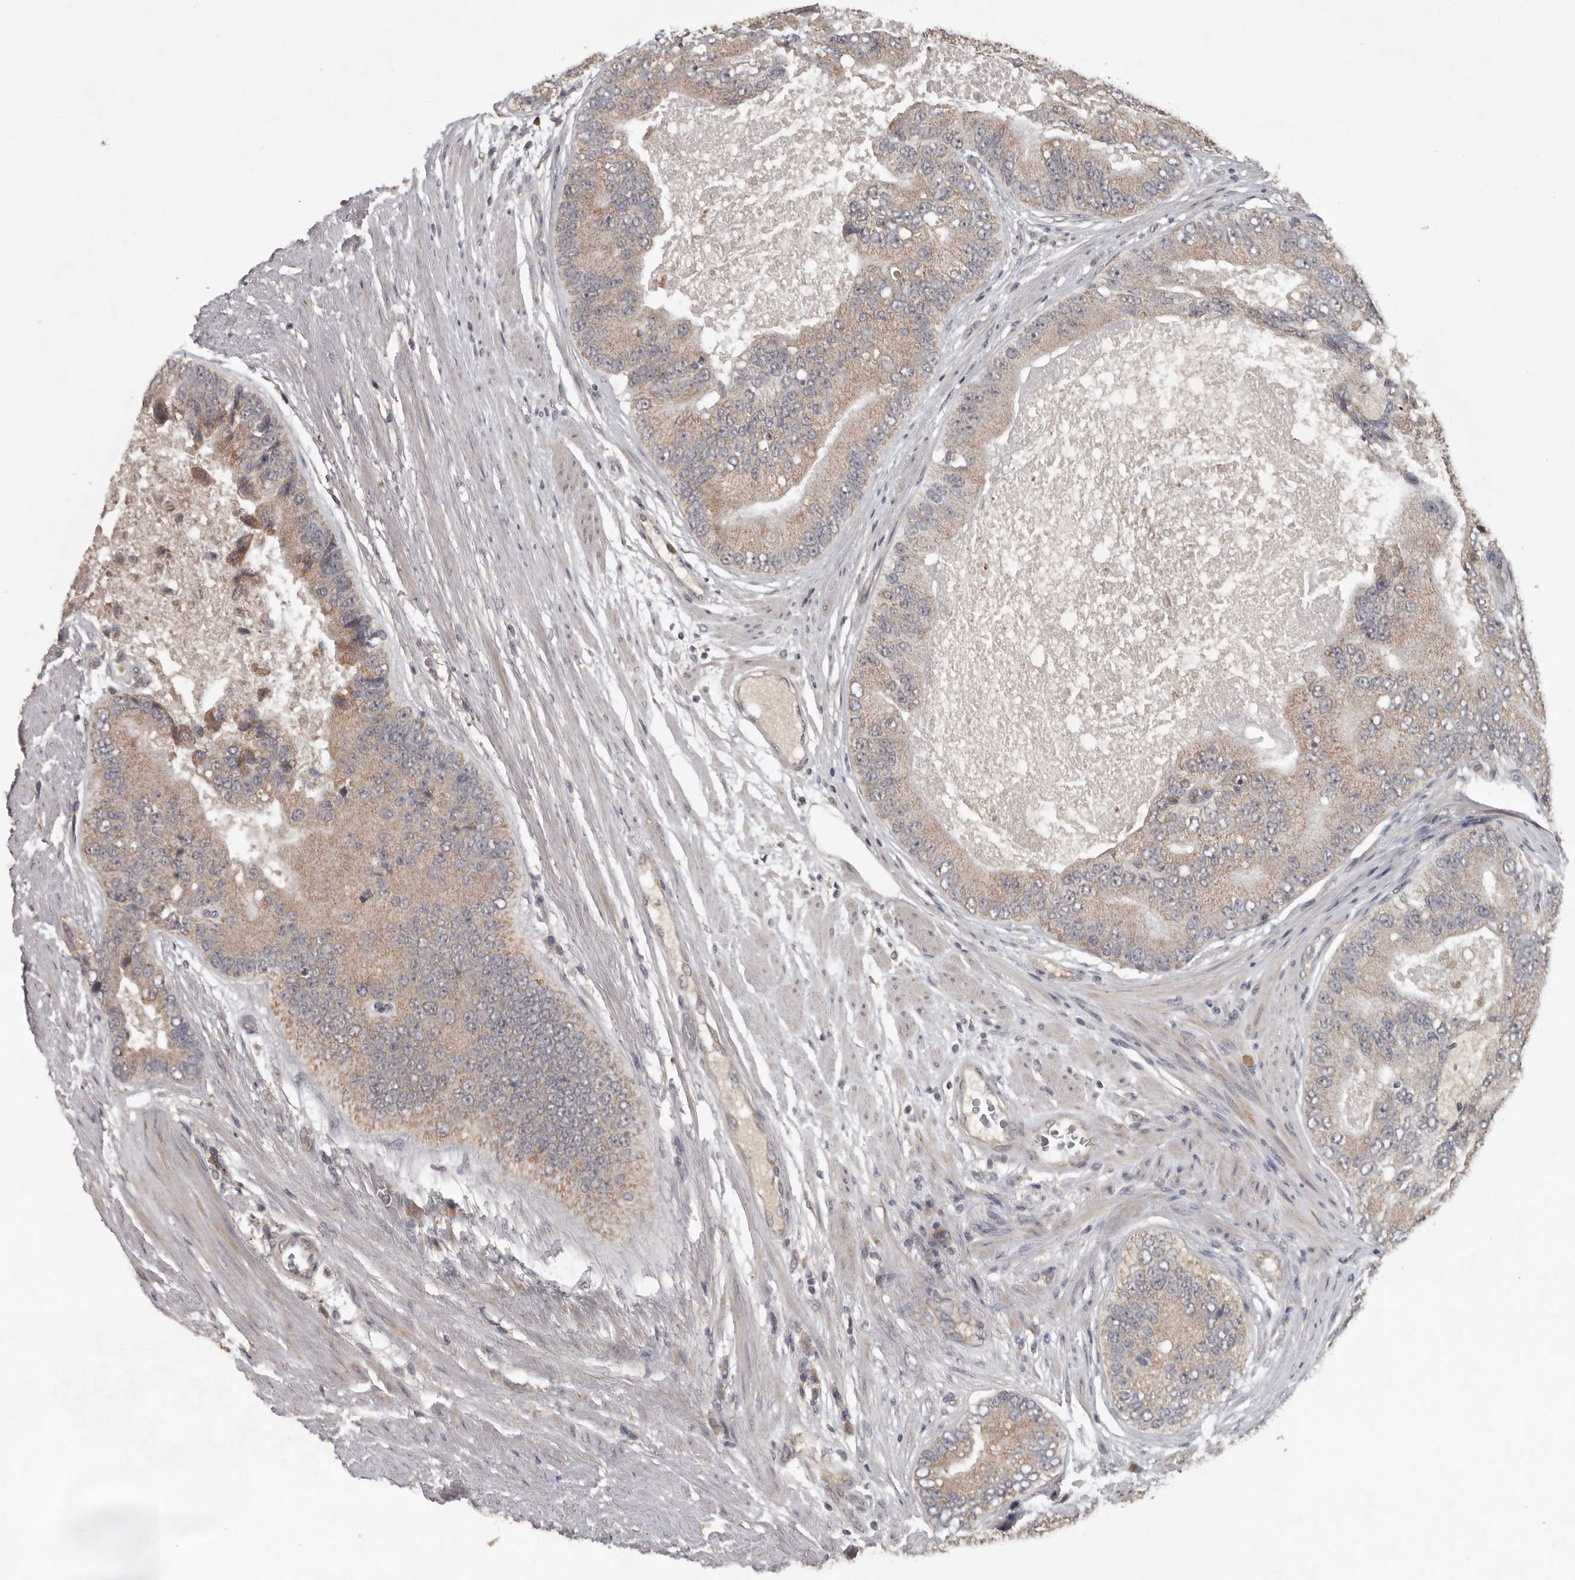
{"staining": {"intensity": "weak", "quantity": ">75%", "location": "cytoplasmic/membranous"}, "tissue": "prostate cancer", "cell_type": "Tumor cells", "image_type": "cancer", "snomed": [{"axis": "morphology", "description": "Adenocarcinoma, High grade"}, {"axis": "topography", "description": "Prostate"}], "caption": "DAB (3,3'-diaminobenzidine) immunohistochemical staining of adenocarcinoma (high-grade) (prostate) demonstrates weak cytoplasmic/membranous protein expression in about >75% of tumor cells.", "gene": "MTF1", "patient": {"sex": "male", "age": 70}}